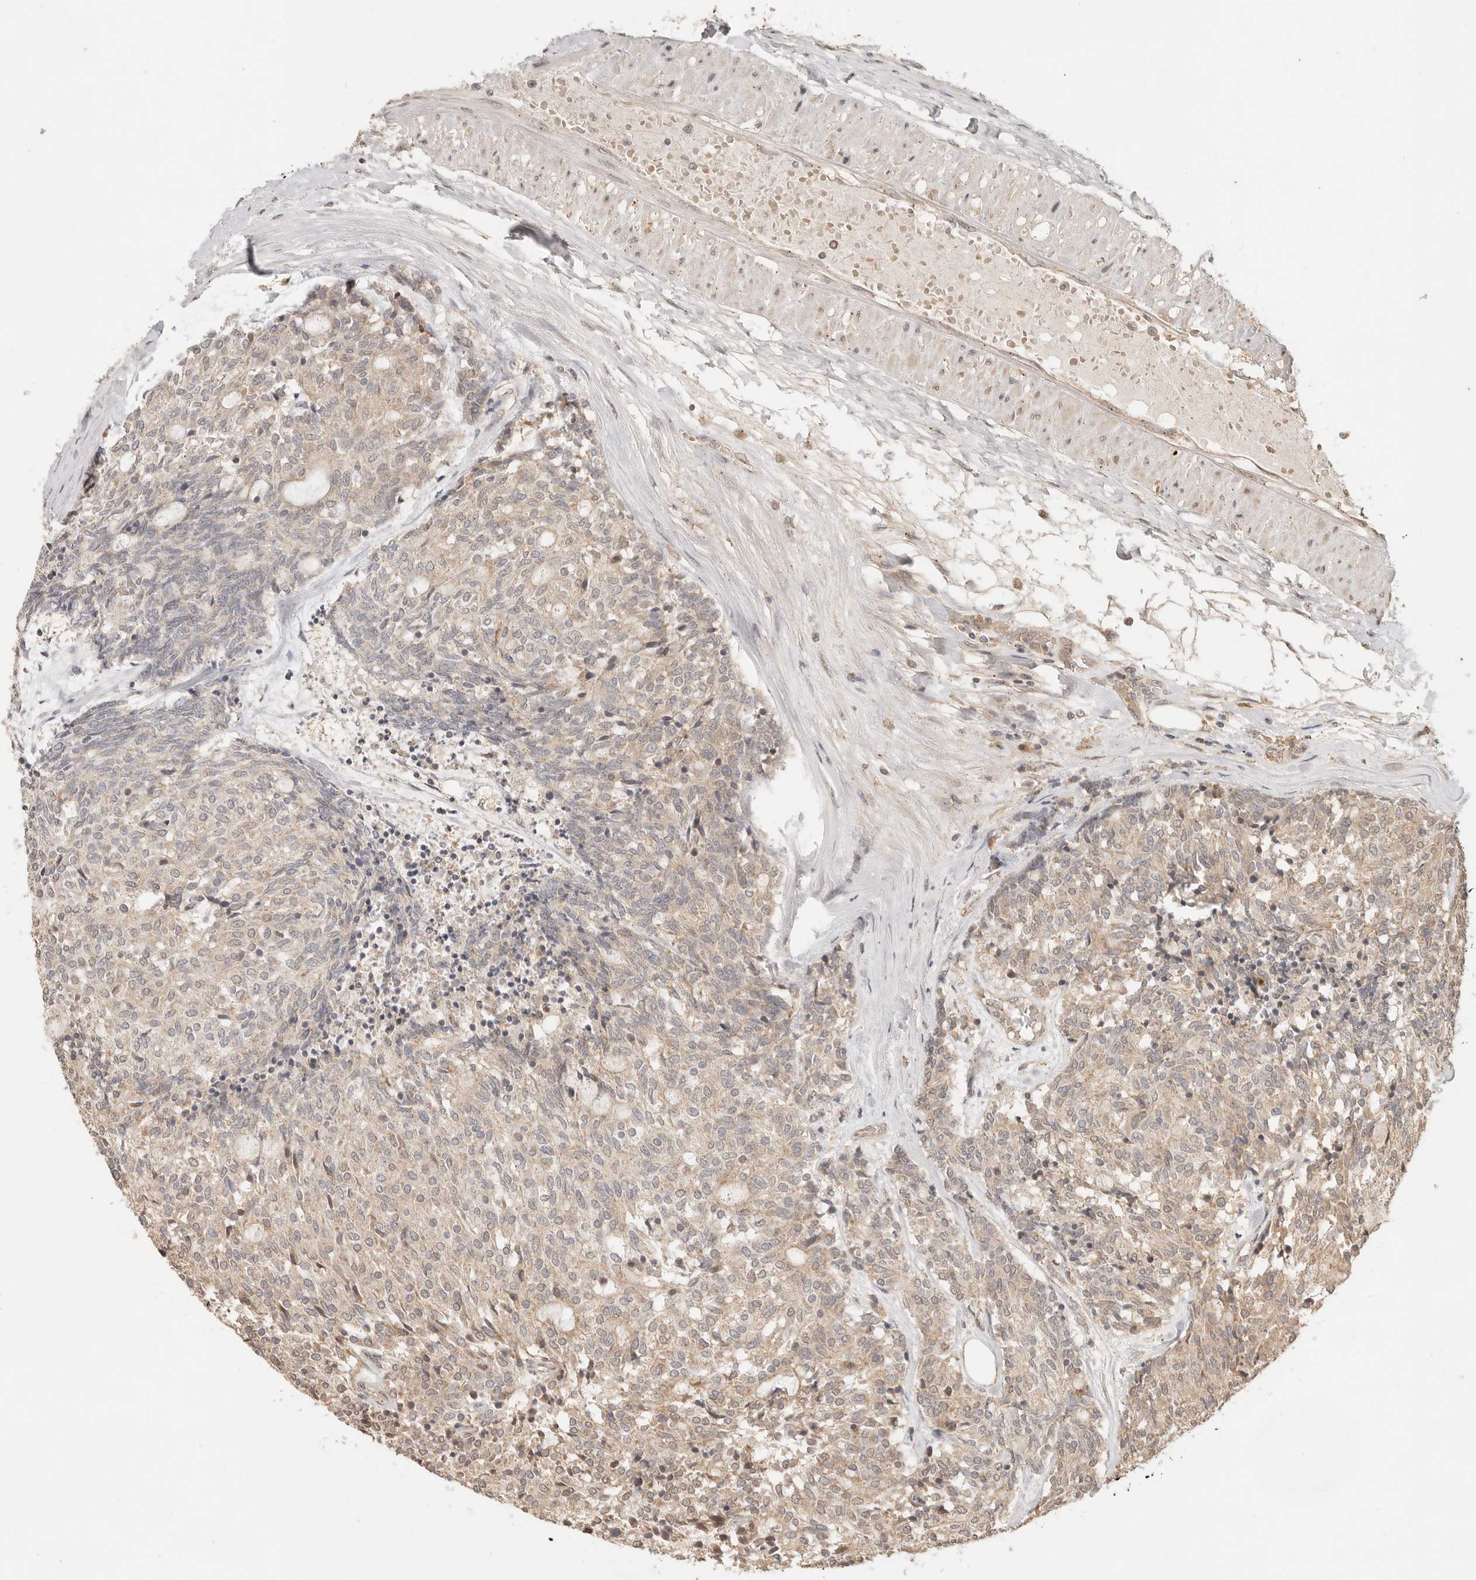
{"staining": {"intensity": "weak", "quantity": "25%-75%", "location": "cytoplasmic/membranous"}, "tissue": "carcinoid", "cell_type": "Tumor cells", "image_type": "cancer", "snomed": [{"axis": "morphology", "description": "Carcinoid, malignant, NOS"}, {"axis": "topography", "description": "Pancreas"}], "caption": "Immunohistochemistry of carcinoid demonstrates low levels of weak cytoplasmic/membranous positivity in approximately 25%-75% of tumor cells.", "gene": "LMO4", "patient": {"sex": "female", "age": 54}}